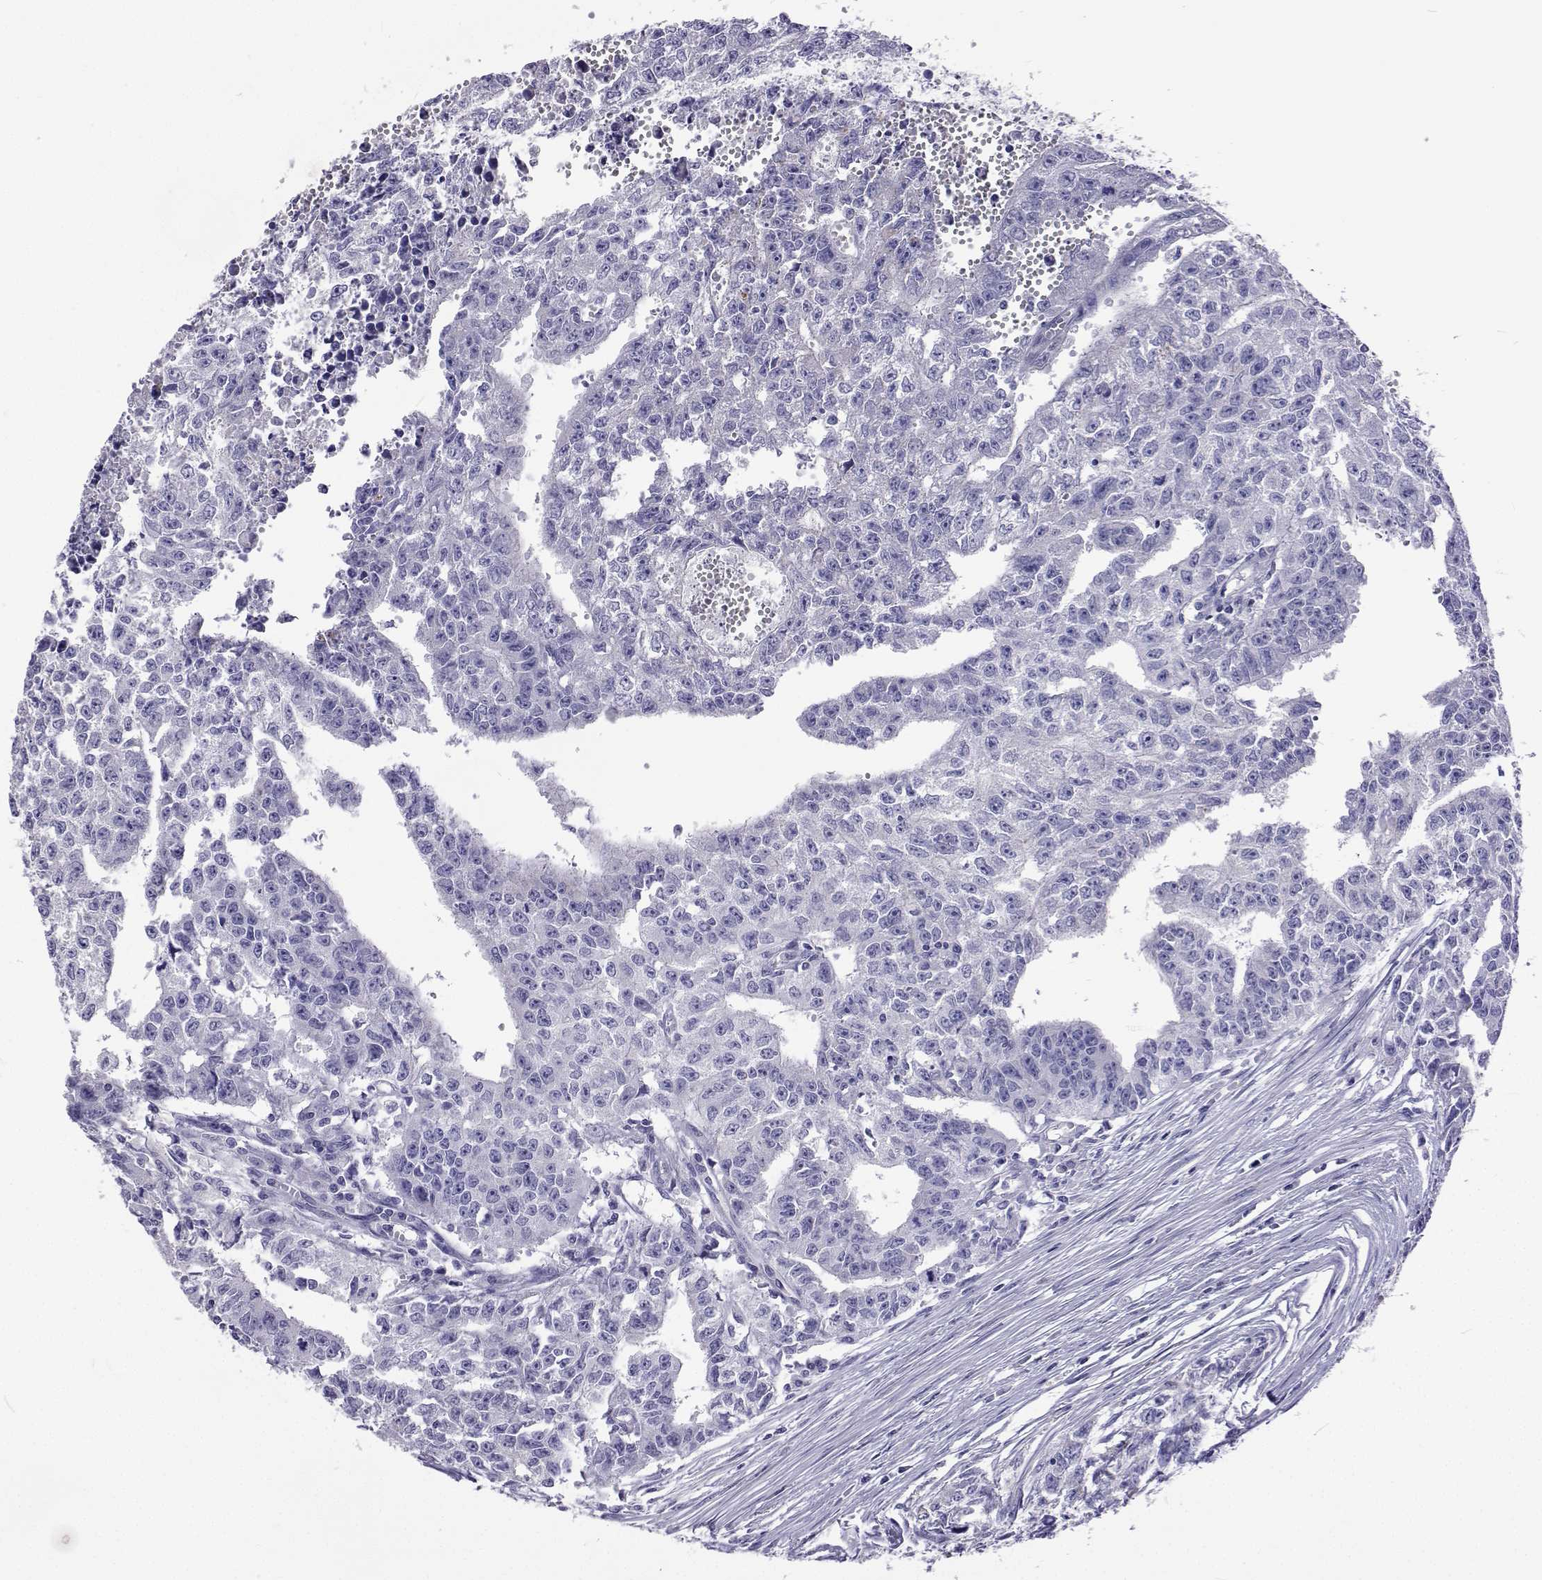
{"staining": {"intensity": "negative", "quantity": "none", "location": "none"}, "tissue": "testis cancer", "cell_type": "Tumor cells", "image_type": "cancer", "snomed": [{"axis": "morphology", "description": "Carcinoma, Embryonal, NOS"}, {"axis": "morphology", "description": "Teratoma, malignant, NOS"}, {"axis": "topography", "description": "Testis"}], "caption": "This histopathology image is of testis cancer stained with immunohistochemistry to label a protein in brown with the nuclei are counter-stained blue. There is no expression in tumor cells. (DAB immunohistochemistry, high magnification).", "gene": "UMODL1", "patient": {"sex": "male", "age": 24}}